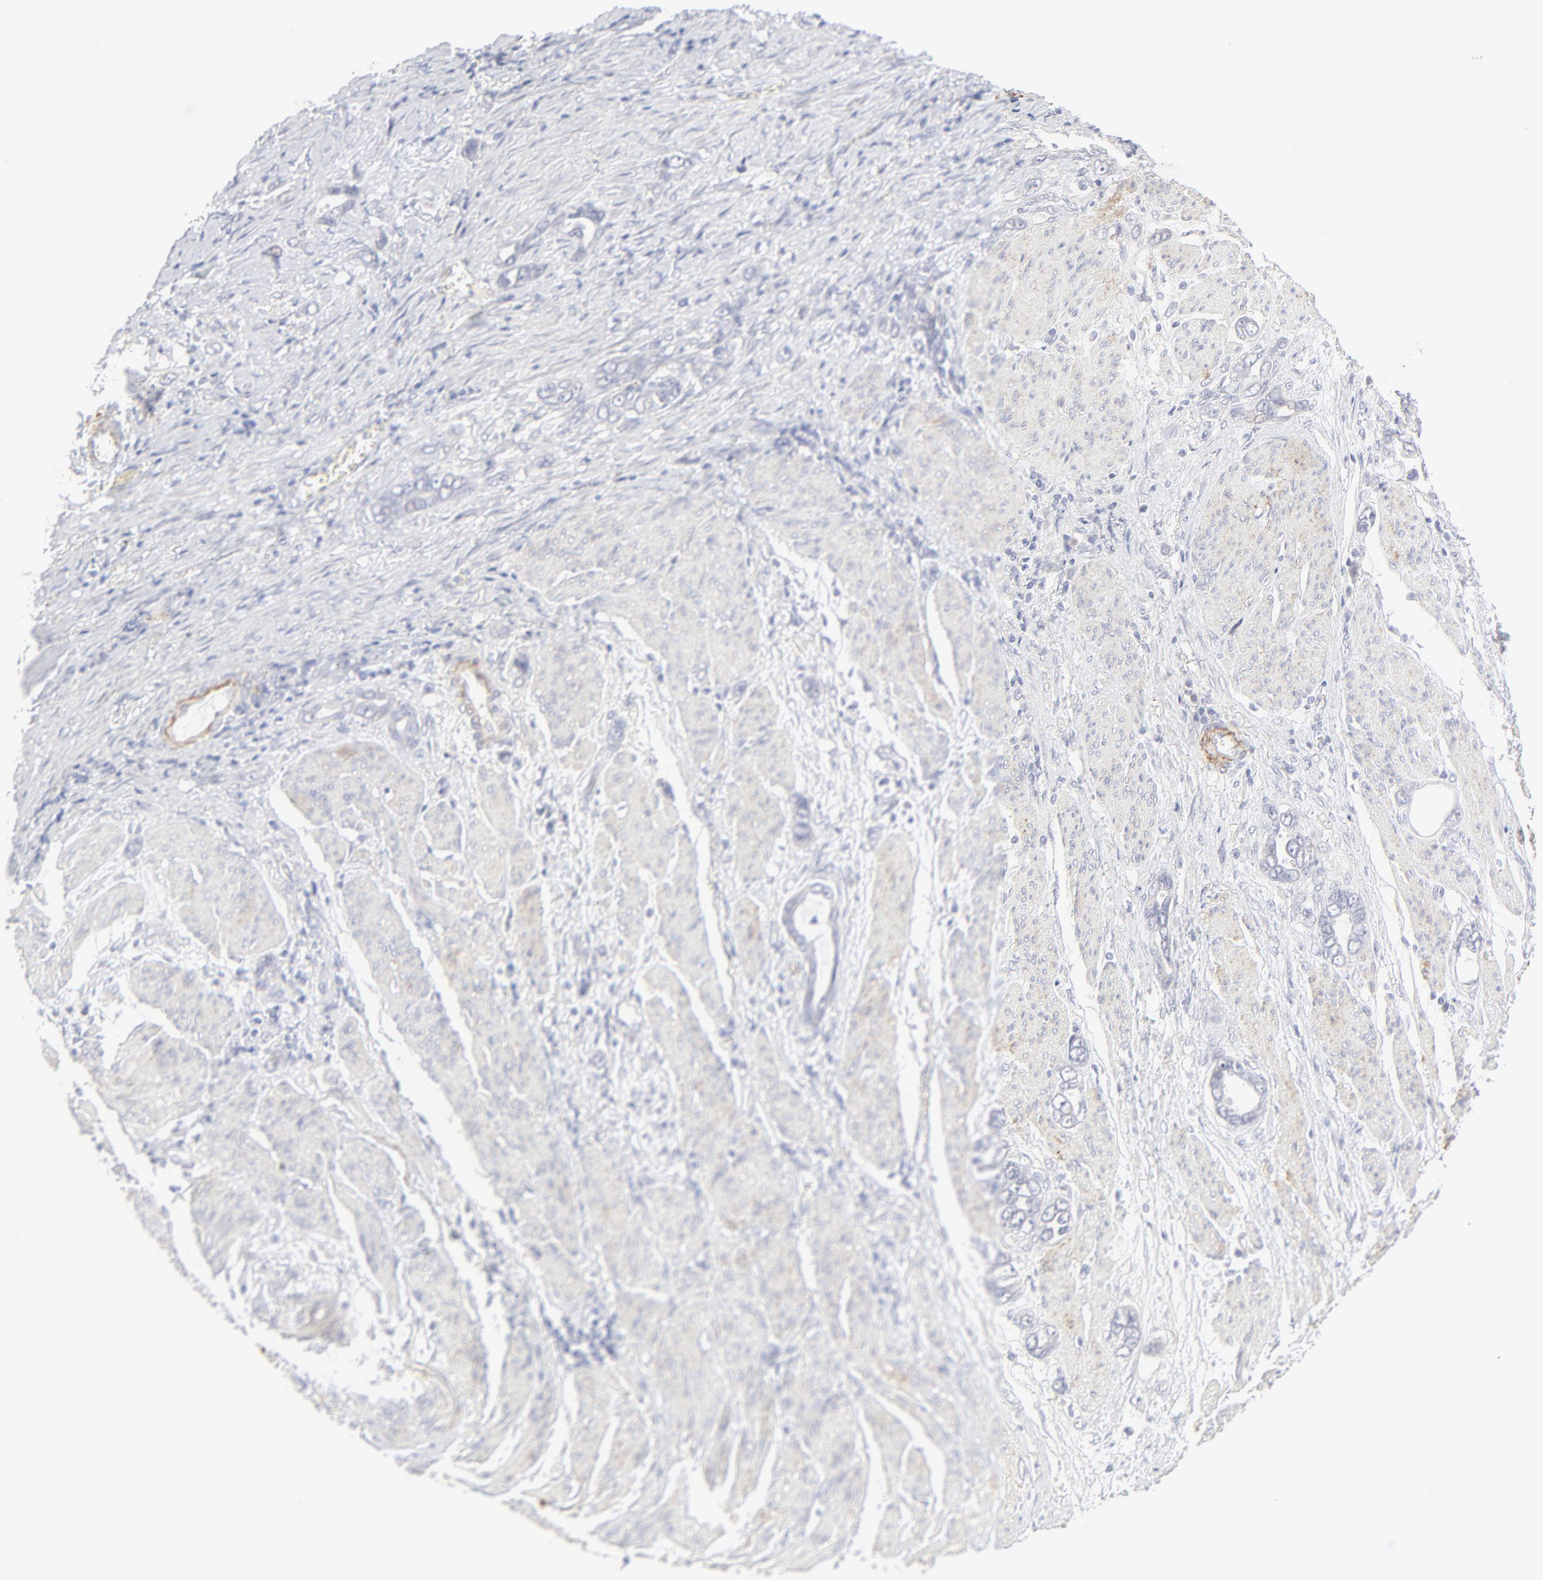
{"staining": {"intensity": "weak", "quantity": "<25%", "location": "cytoplasmic/membranous"}, "tissue": "stomach cancer", "cell_type": "Tumor cells", "image_type": "cancer", "snomed": [{"axis": "morphology", "description": "Adenocarcinoma, NOS"}, {"axis": "topography", "description": "Stomach"}], "caption": "A histopathology image of human stomach adenocarcinoma is negative for staining in tumor cells. The staining is performed using DAB (3,3'-diaminobenzidine) brown chromogen with nuclei counter-stained in using hematoxylin.", "gene": "NPNT", "patient": {"sex": "male", "age": 78}}